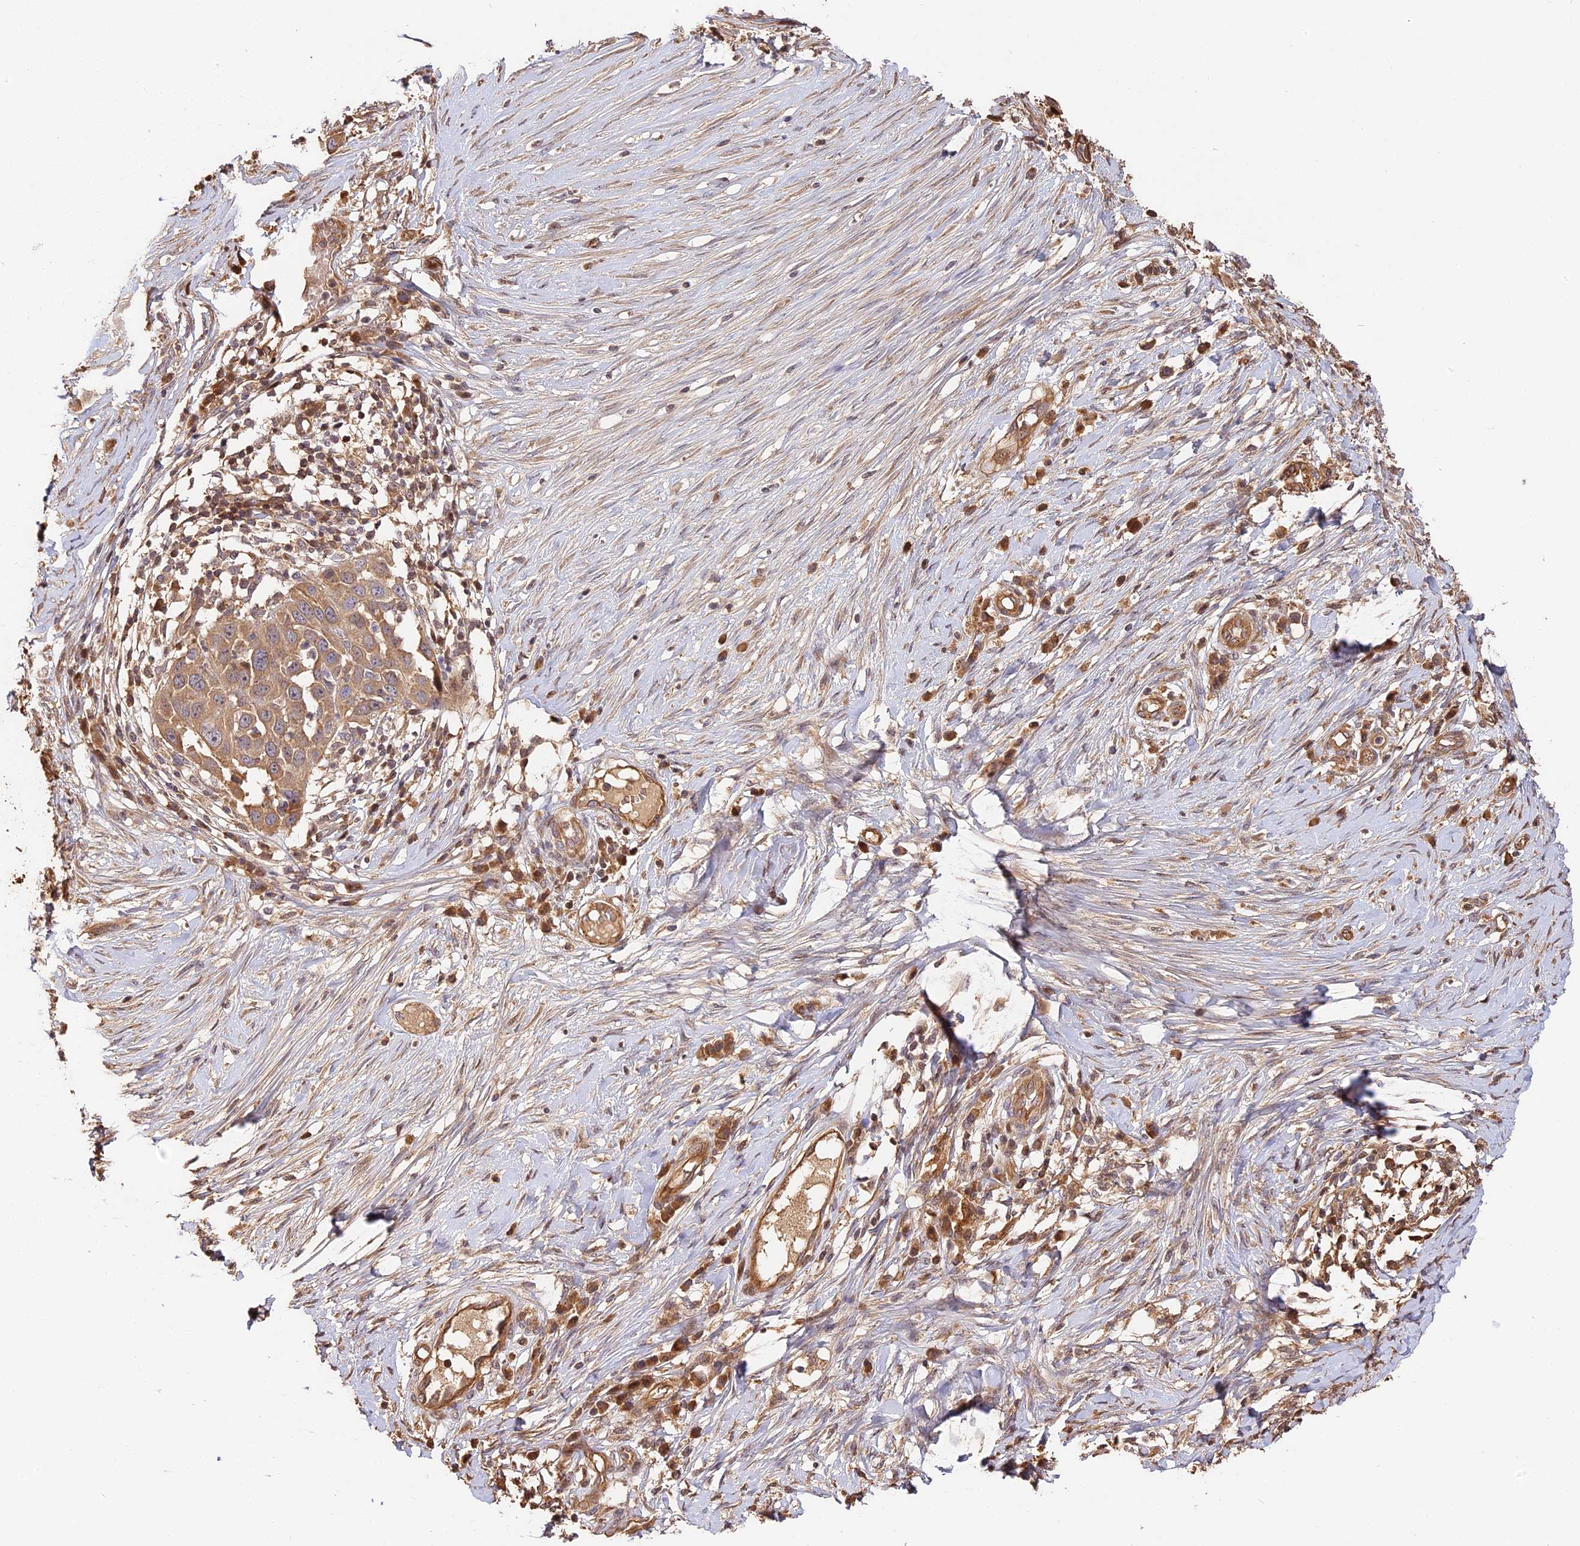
{"staining": {"intensity": "moderate", "quantity": ">75%", "location": "cytoplasmic/membranous"}, "tissue": "skin cancer", "cell_type": "Tumor cells", "image_type": "cancer", "snomed": [{"axis": "morphology", "description": "Squamous cell carcinoma, NOS"}, {"axis": "topography", "description": "Skin"}], "caption": "There is medium levels of moderate cytoplasmic/membranous expression in tumor cells of skin cancer, as demonstrated by immunohistochemical staining (brown color).", "gene": "PPP1R37", "patient": {"sex": "female", "age": 44}}